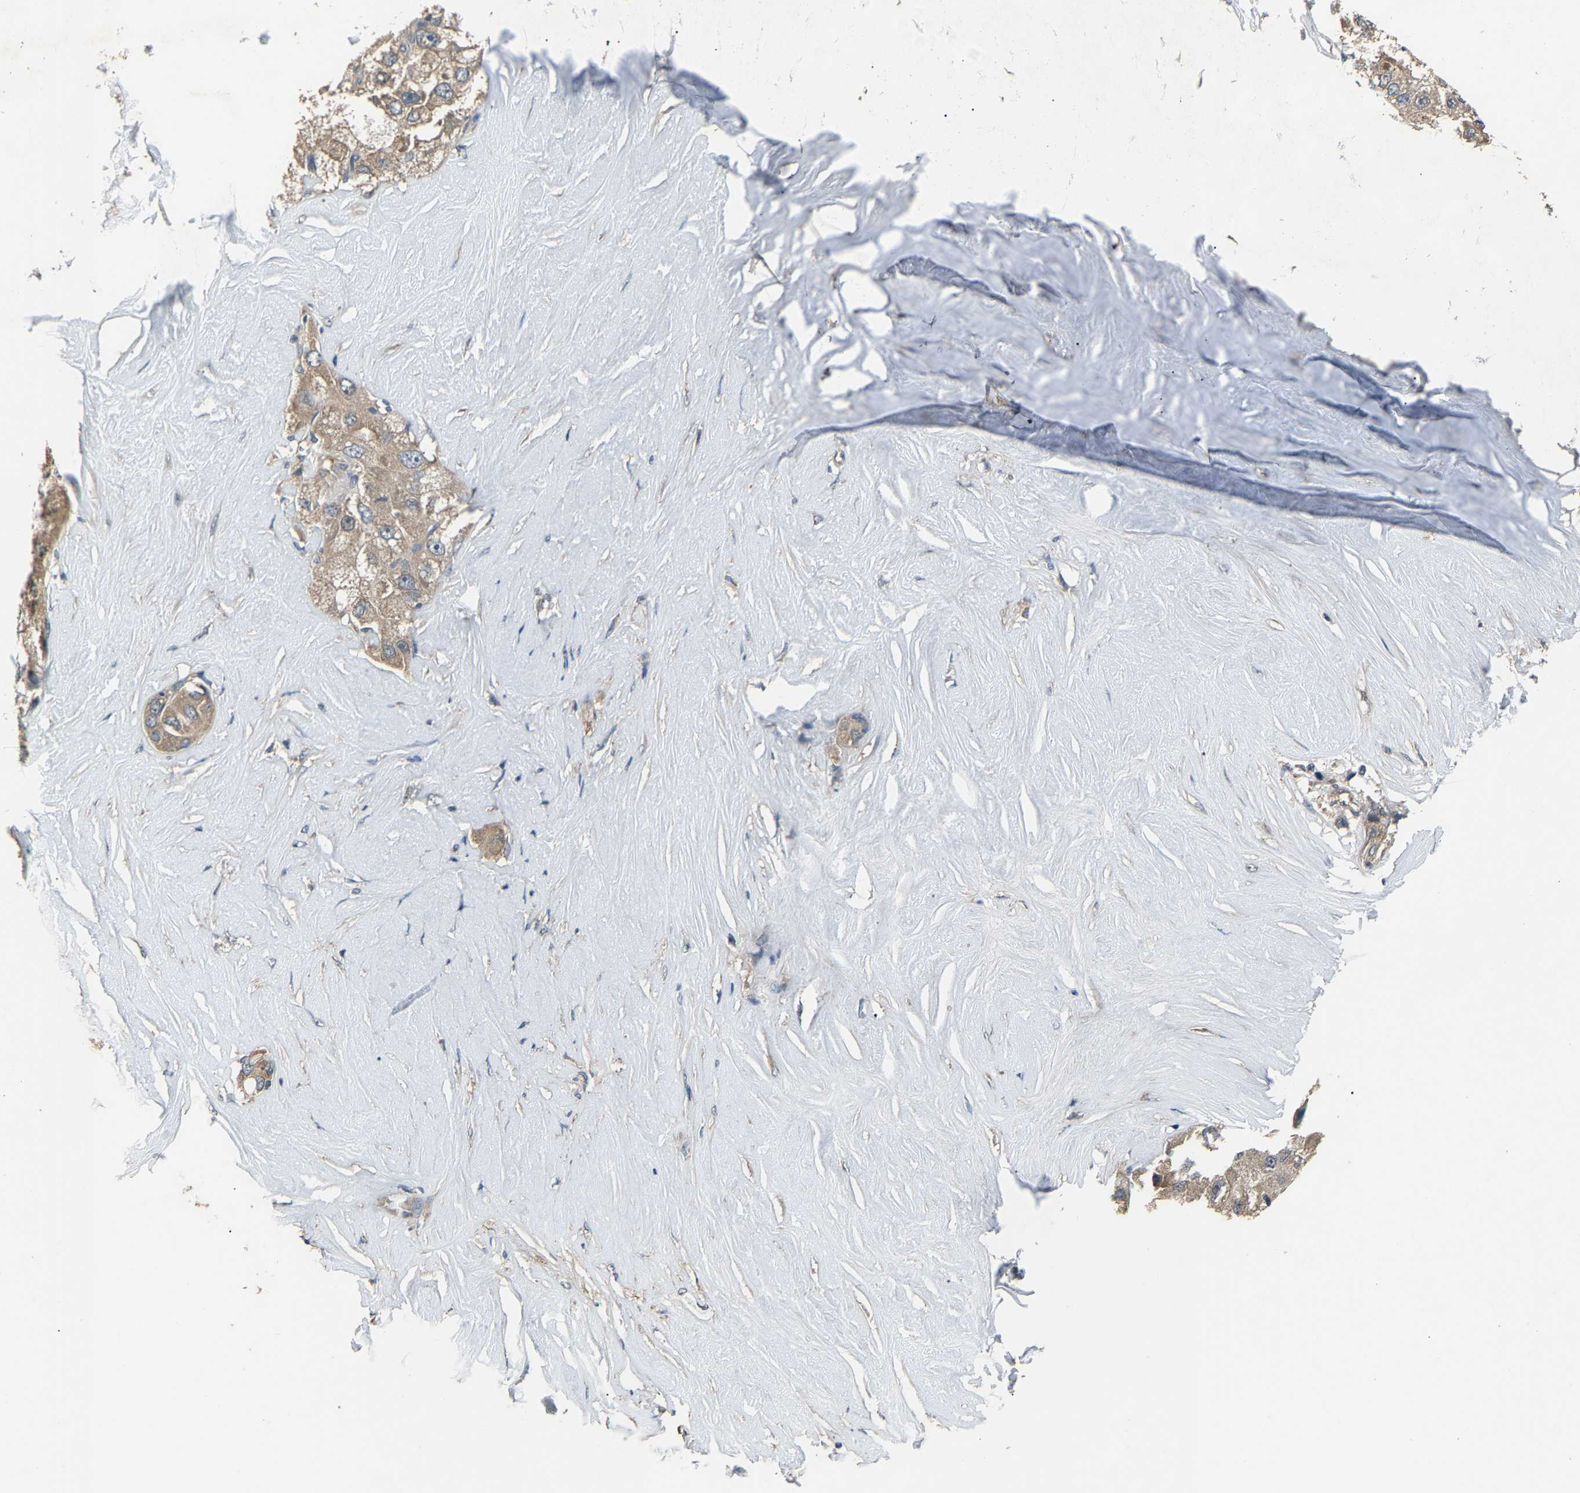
{"staining": {"intensity": "weak", "quantity": "25%-75%", "location": "cytoplasmic/membranous"}, "tissue": "liver cancer", "cell_type": "Tumor cells", "image_type": "cancer", "snomed": [{"axis": "morphology", "description": "Carcinoma, Hepatocellular, NOS"}, {"axis": "topography", "description": "Liver"}], "caption": "Protein staining of liver cancer (hepatocellular carcinoma) tissue displays weak cytoplasmic/membranous positivity in about 25%-75% of tumor cells.", "gene": "ABCC9", "patient": {"sex": "male", "age": 80}}